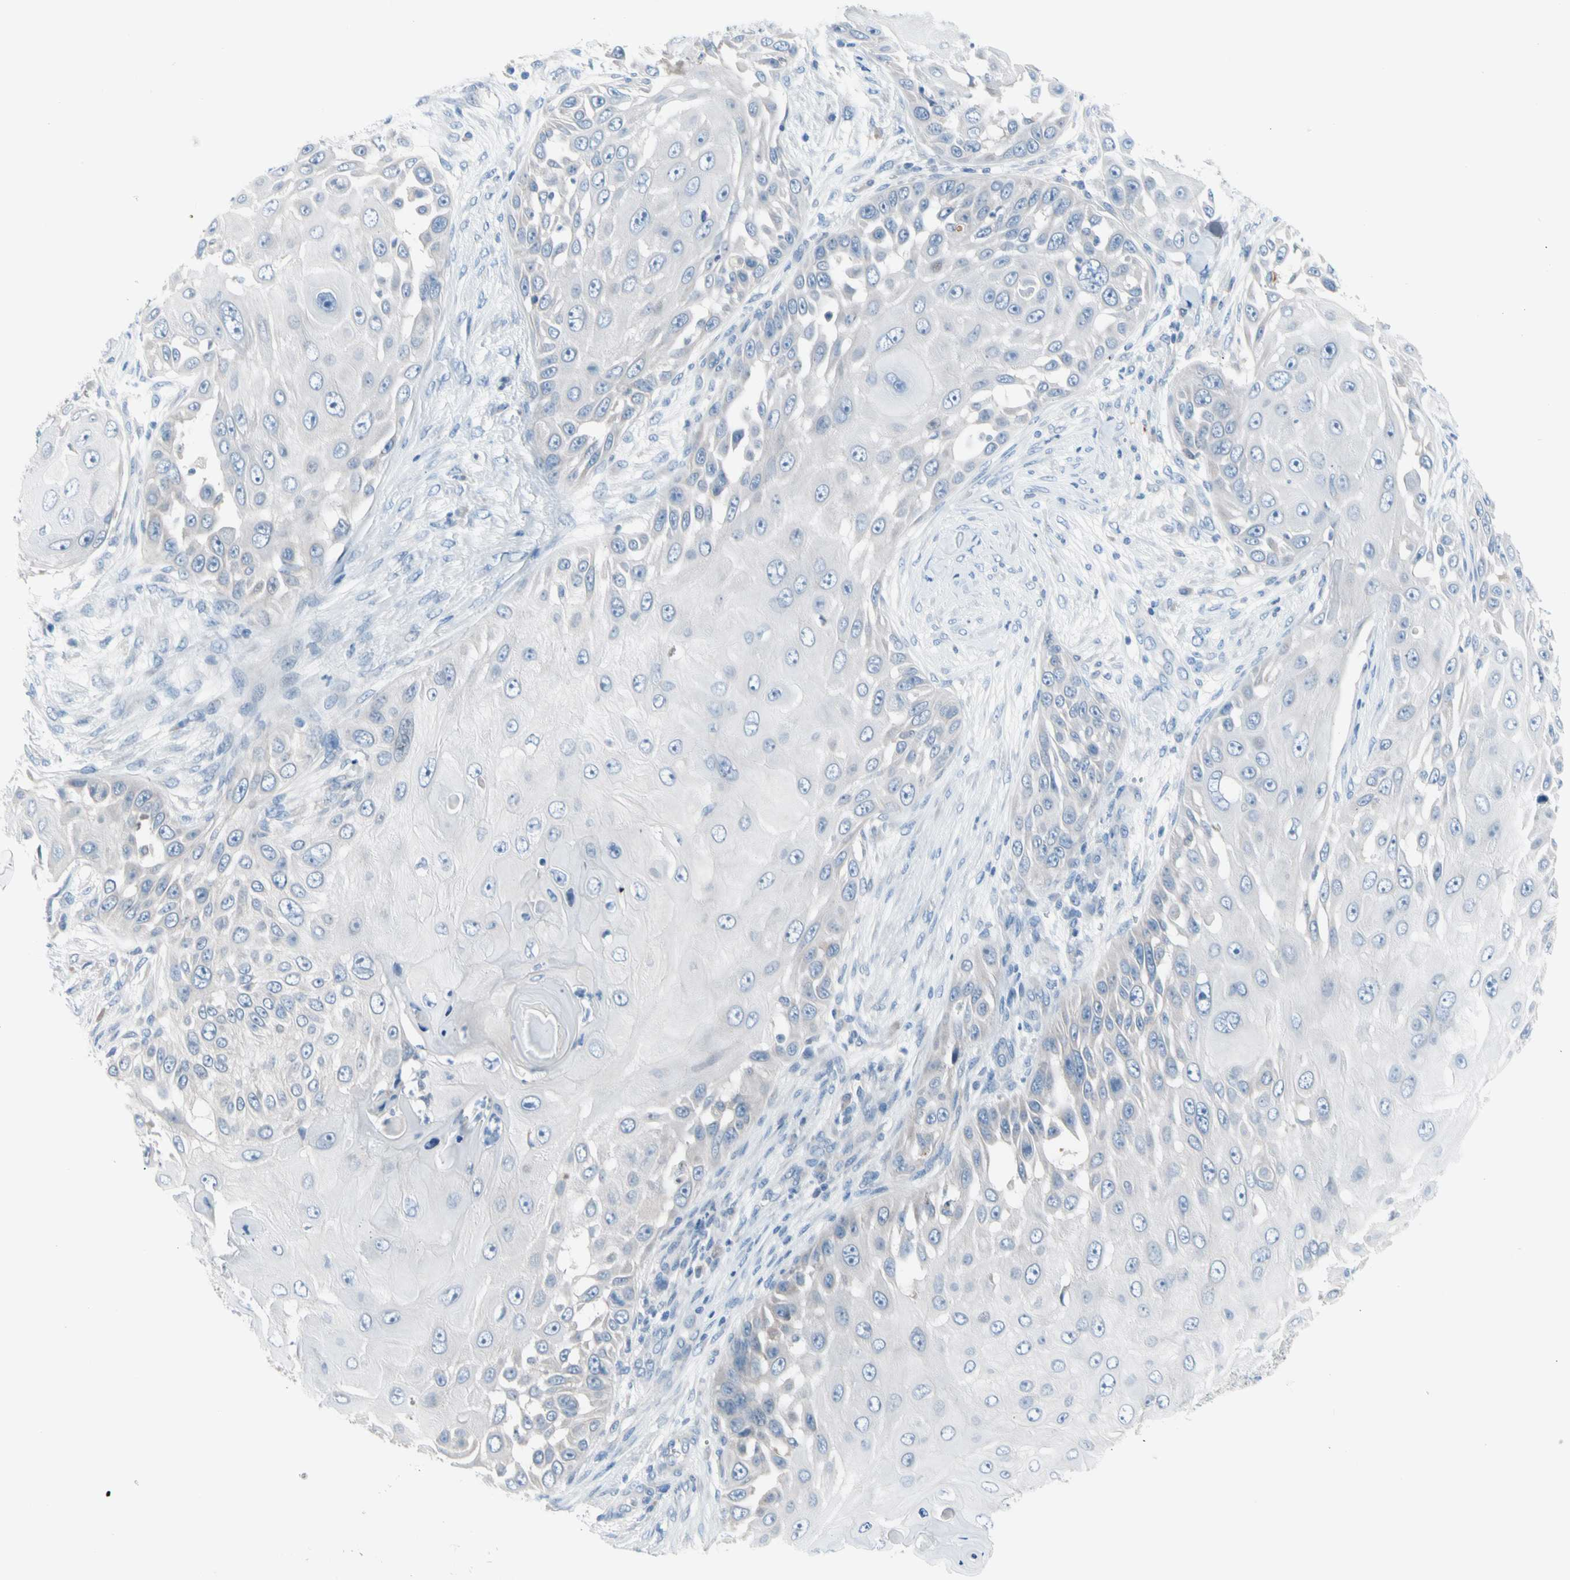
{"staining": {"intensity": "negative", "quantity": "none", "location": "none"}, "tissue": "skin cancer", "cell_type": "Tumor cells", "image_type": "cancer", "snomed": [{"axis": "morphology", "description": "Squamous cell carcinoma, NOS"}, {"axis": "topography", "description": "Skin"}], "caption": "This is an immunohistochemistry (IHC) histopathology image of skin cancer. There is no expression in tumor cells.", "gene": "CASQ1", "patient": {"sex": "female", "age": 44}}